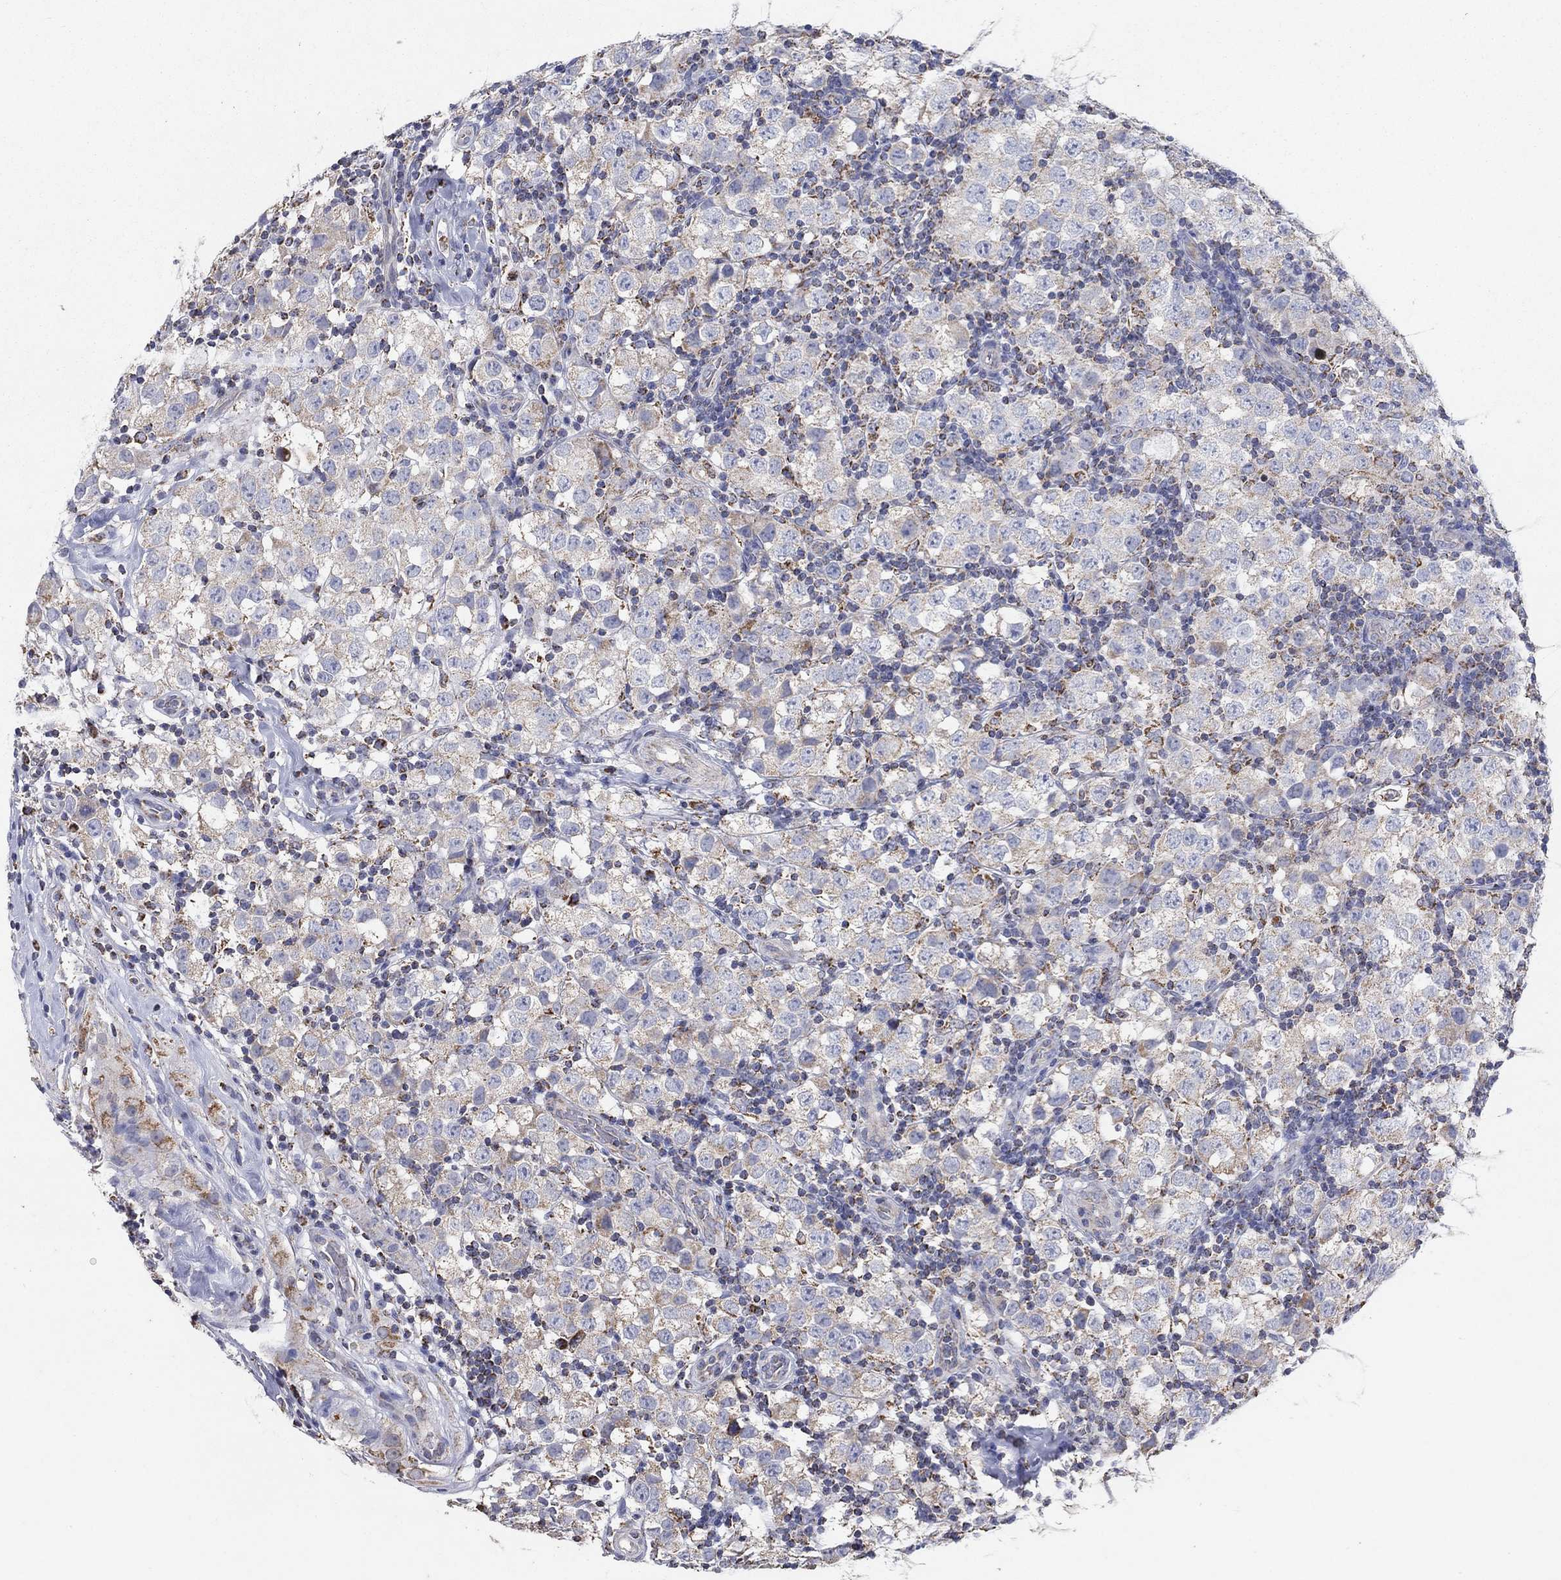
{"staining": {"intensity": "moderate", "quantity": "<25%", "location": "cytoplasmic/membranous"}, "tissue": "testis cancer", "cell_type": "Tumor cells", "image_type": "cancer", "snomed": [{"axis": "morphology", "description": "Seminoma, NOS"}, {"axis": "topography", "description": "Testis"}], "caption": "Human testis cancer (seminoma) stained for a protein (brown) demonstrates moderate cytoplasmic/membranous positive positivity in approximately <25% of tumor cells.", "gene": "C9orf85", "patient": {"sex": "male", "age": 34}}